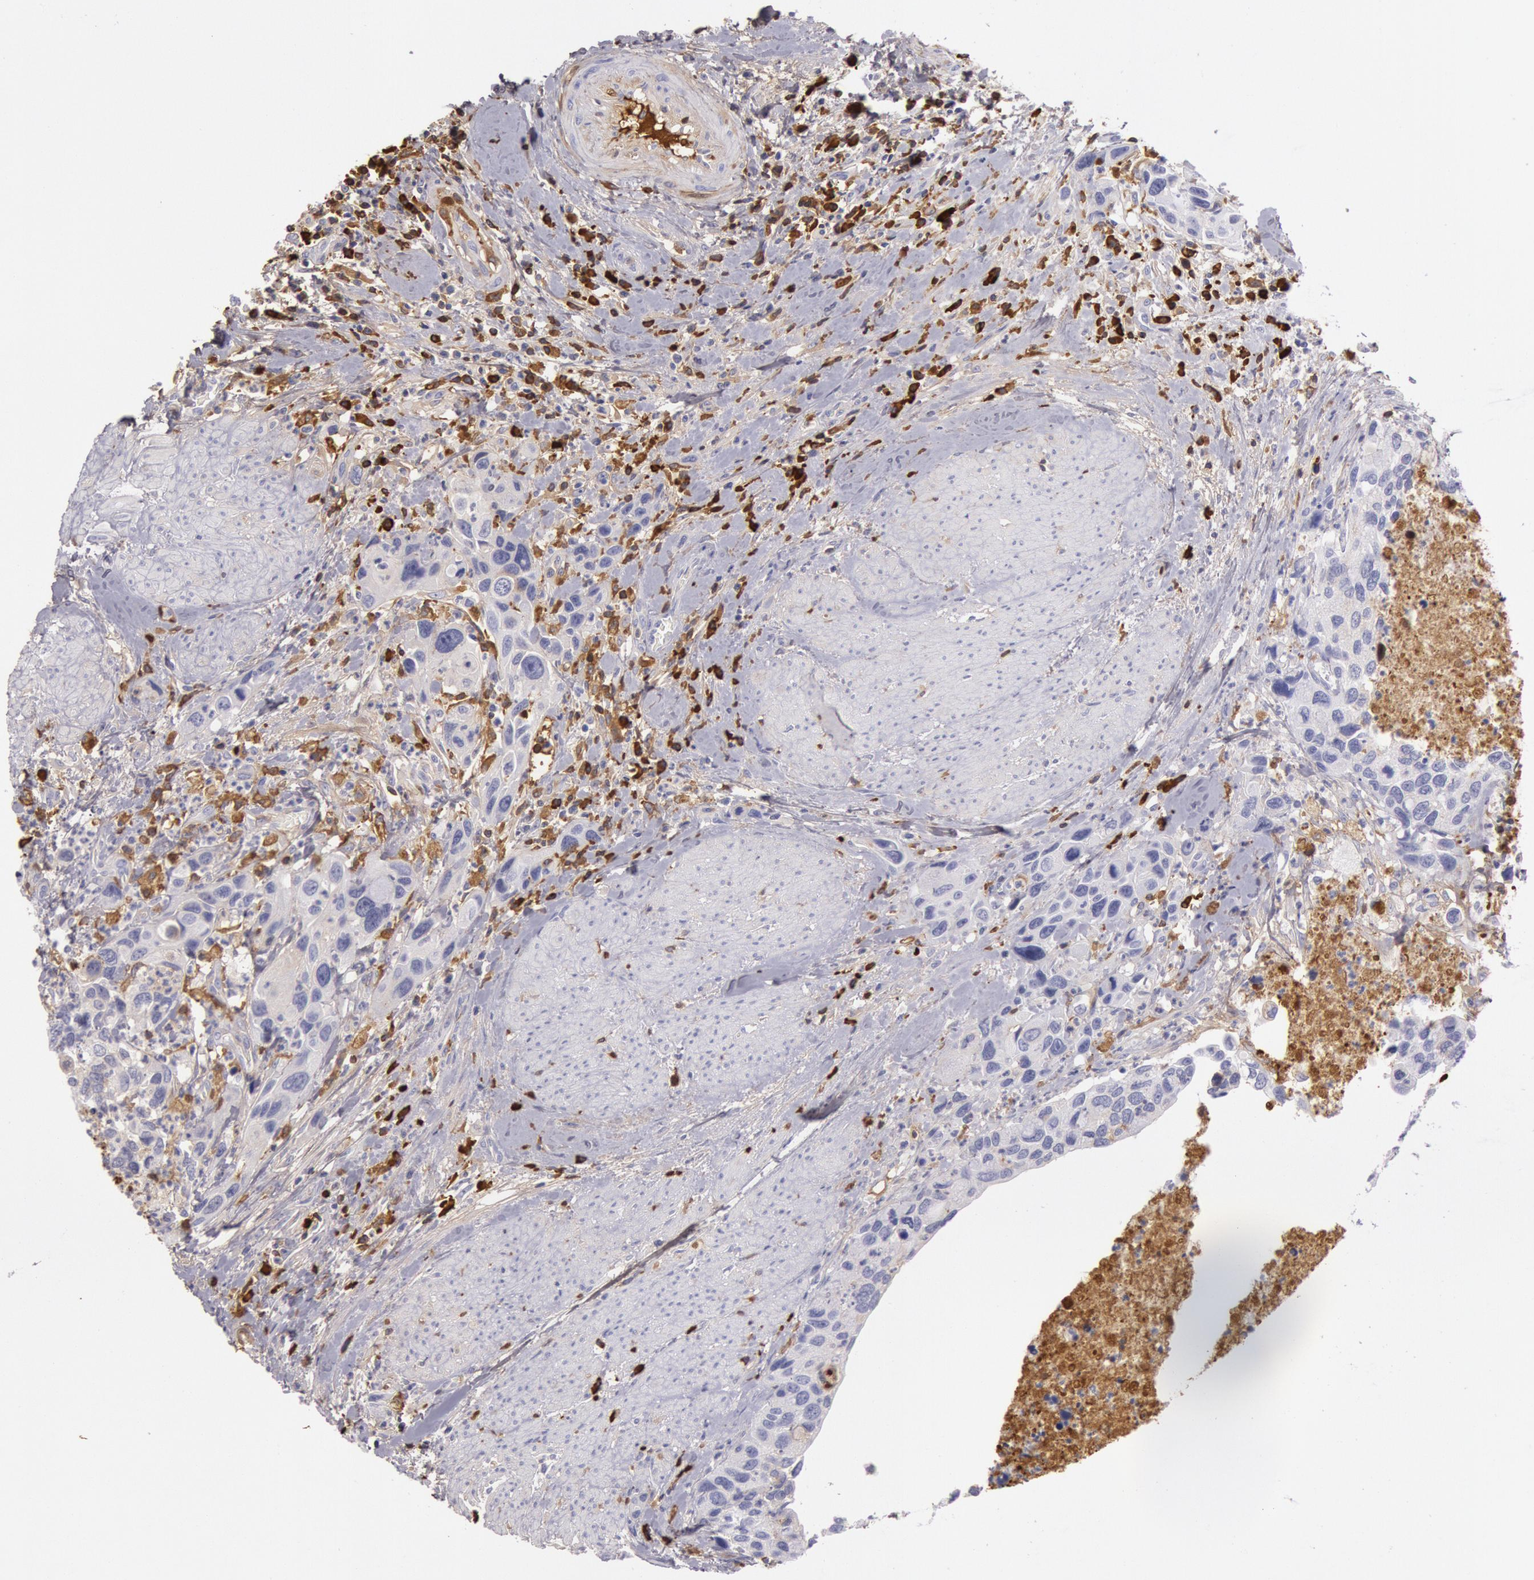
{"staining": {"intensity": "moderate", "quantity": "<25%", "location": "cytoplasmic/membranous"}, "tissue": "urothelial cancer", "cell_type": "Tumor cells", "image_type": "cancer", "snomed": [{"axis": "morphology", "description": "Urothelial carcinoma, High grade"}, {"axis": "topography", "description": "Urinary bladder"}], "caption": "A brown stain shows moderate cytoplasmic/membranous staining of a protein in human urothelial cancer tumor cells.", "gene": "IGHG1", "patient": {"sex": "male", "age": 66}}